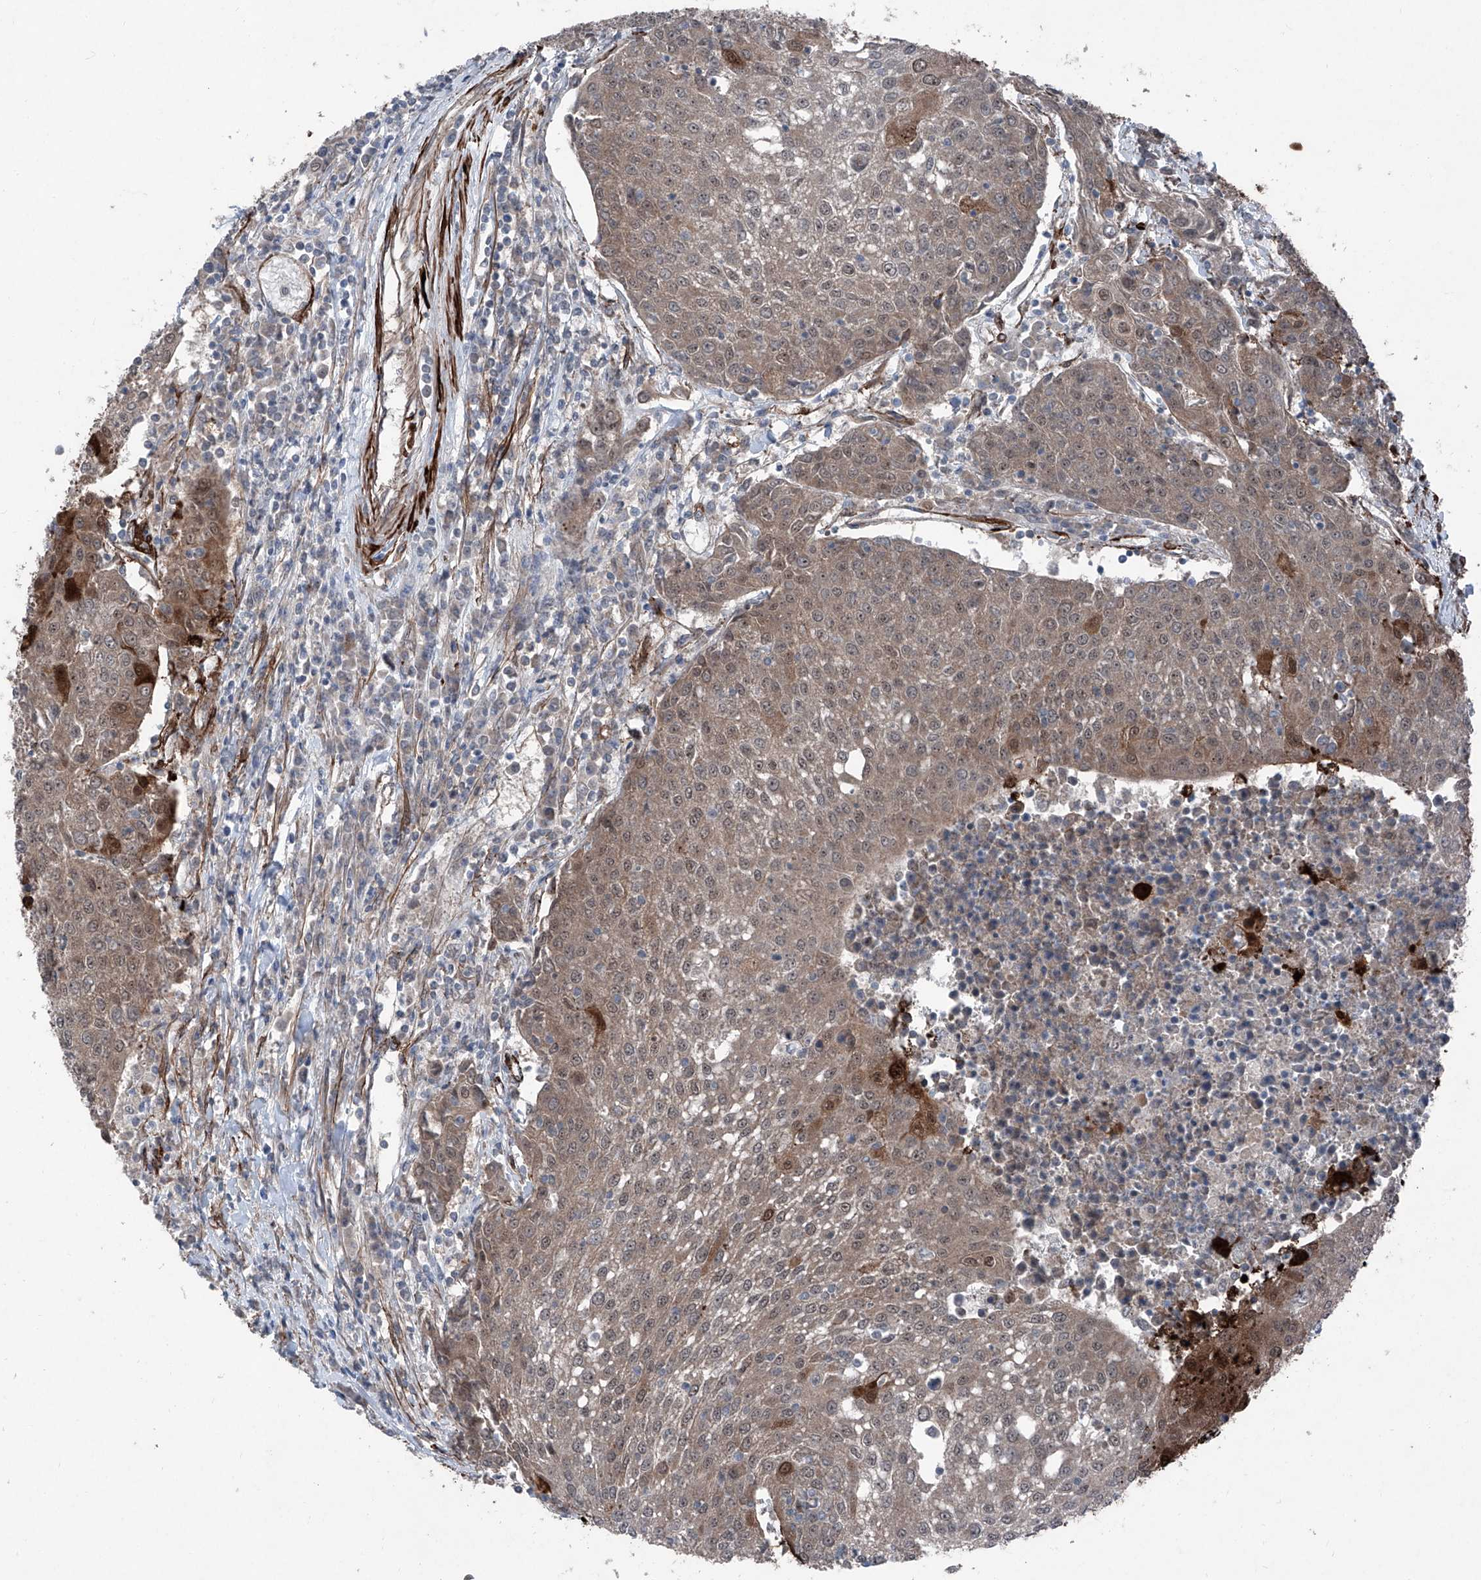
{"staining": {"intensity": "weak", "quantity": ">75%", "location": "cytoplasmic/membranous,nuclear"}, "tissue": "urothelial cancer", "cell_type": "Tumor cells", "image_type": "cancer", "snomed": [{"axis": "morphology", "description": "Urothelial carcinoma, High grade"}, {"axis": "topography", "description": "Urinary bladder"}], "caption": "There is low levels of weak cytoplasmic/membranous and nuclear positivity in tumor cells of urothelial carcinoma (high-grade), as demonstrated by immunohistochemical staining (brown color).", "gene": "COA7", "patient": {"sex": "female", "age": 85}}